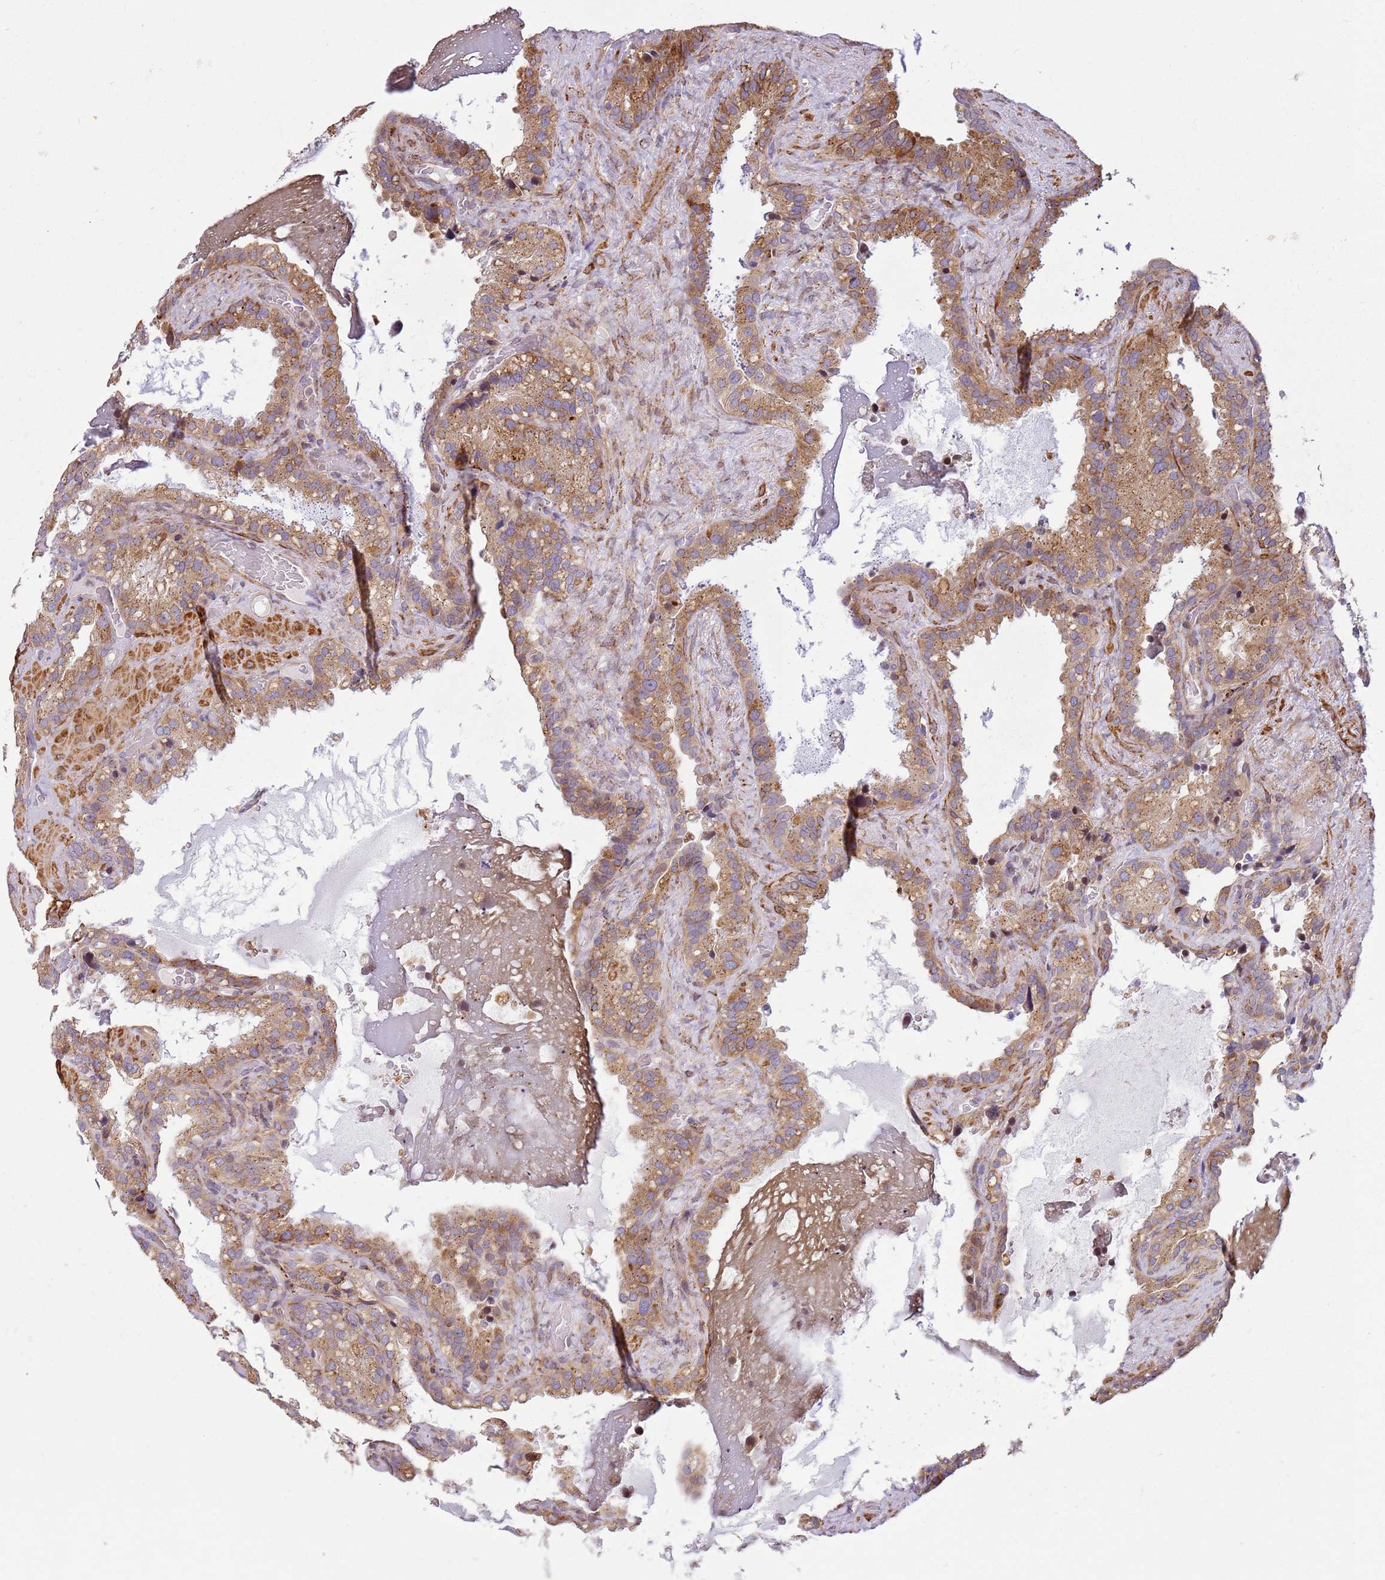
{"staining": {"intensity": "moderate", "quantity": ">75%", "location": "cytoplasmic/membranous"}, "tissue": "seminal vesicle", "cell_type": "Glandular cells", "image_type": "normal", "snomed": [{"axis": "morphology", "description": "Normal tissue, NOS"}, {"axis": "topography", "description": "Prostate"}, {"axis": "topography", "description": "Seminal veicle"}], "caption": "Benign seminal vesicle exhibits moderate cytoplasmic/membranous staining in about >75% of glandular cells (brown staining indicates protein expression, while blue staining denotes nuclei)..", "gene": "PVRIG", "patient": {"sex": "male", "age": 68}}